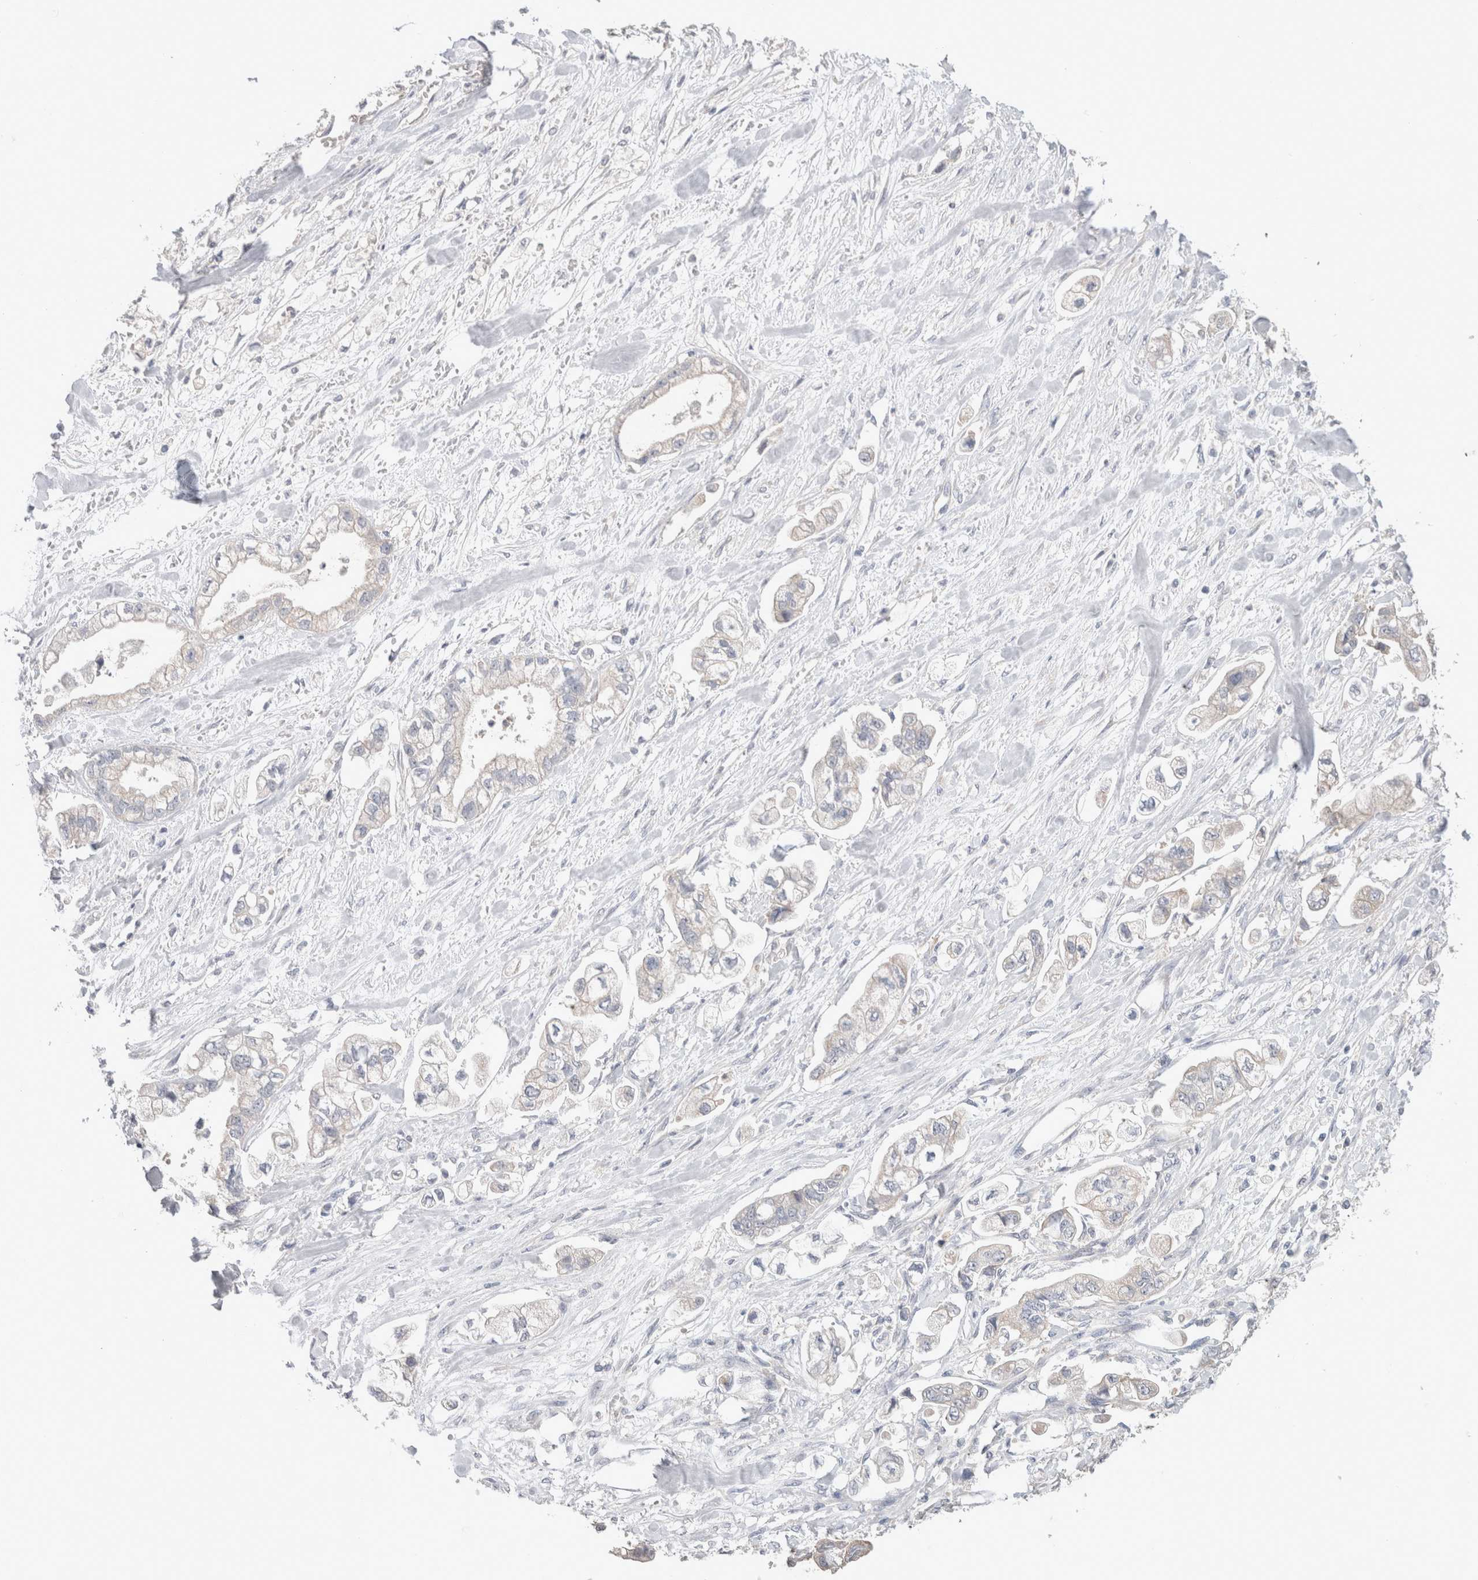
{"staining": {"intensity": "weak", "quantity": "<25%", "location": "cytoplasmic/membranous"}, "tissue": "stomach cancer", "cell_type": "Tumor cells", "image_type": "cancer", "snomed": [{"axis": "morphology", "description": "Normal tissue, NOS"}, {"axis": "morphology", "description": "Adenocarcinoma, NOS"}, {"axis": "topography", "description": "Stomach"}], "caption": "Tumor cells show no significant protein positivity in stomach cancer (adenocarcinoma).", "gene": "DMD", "patient": {"sex": "male", "age": 62}}